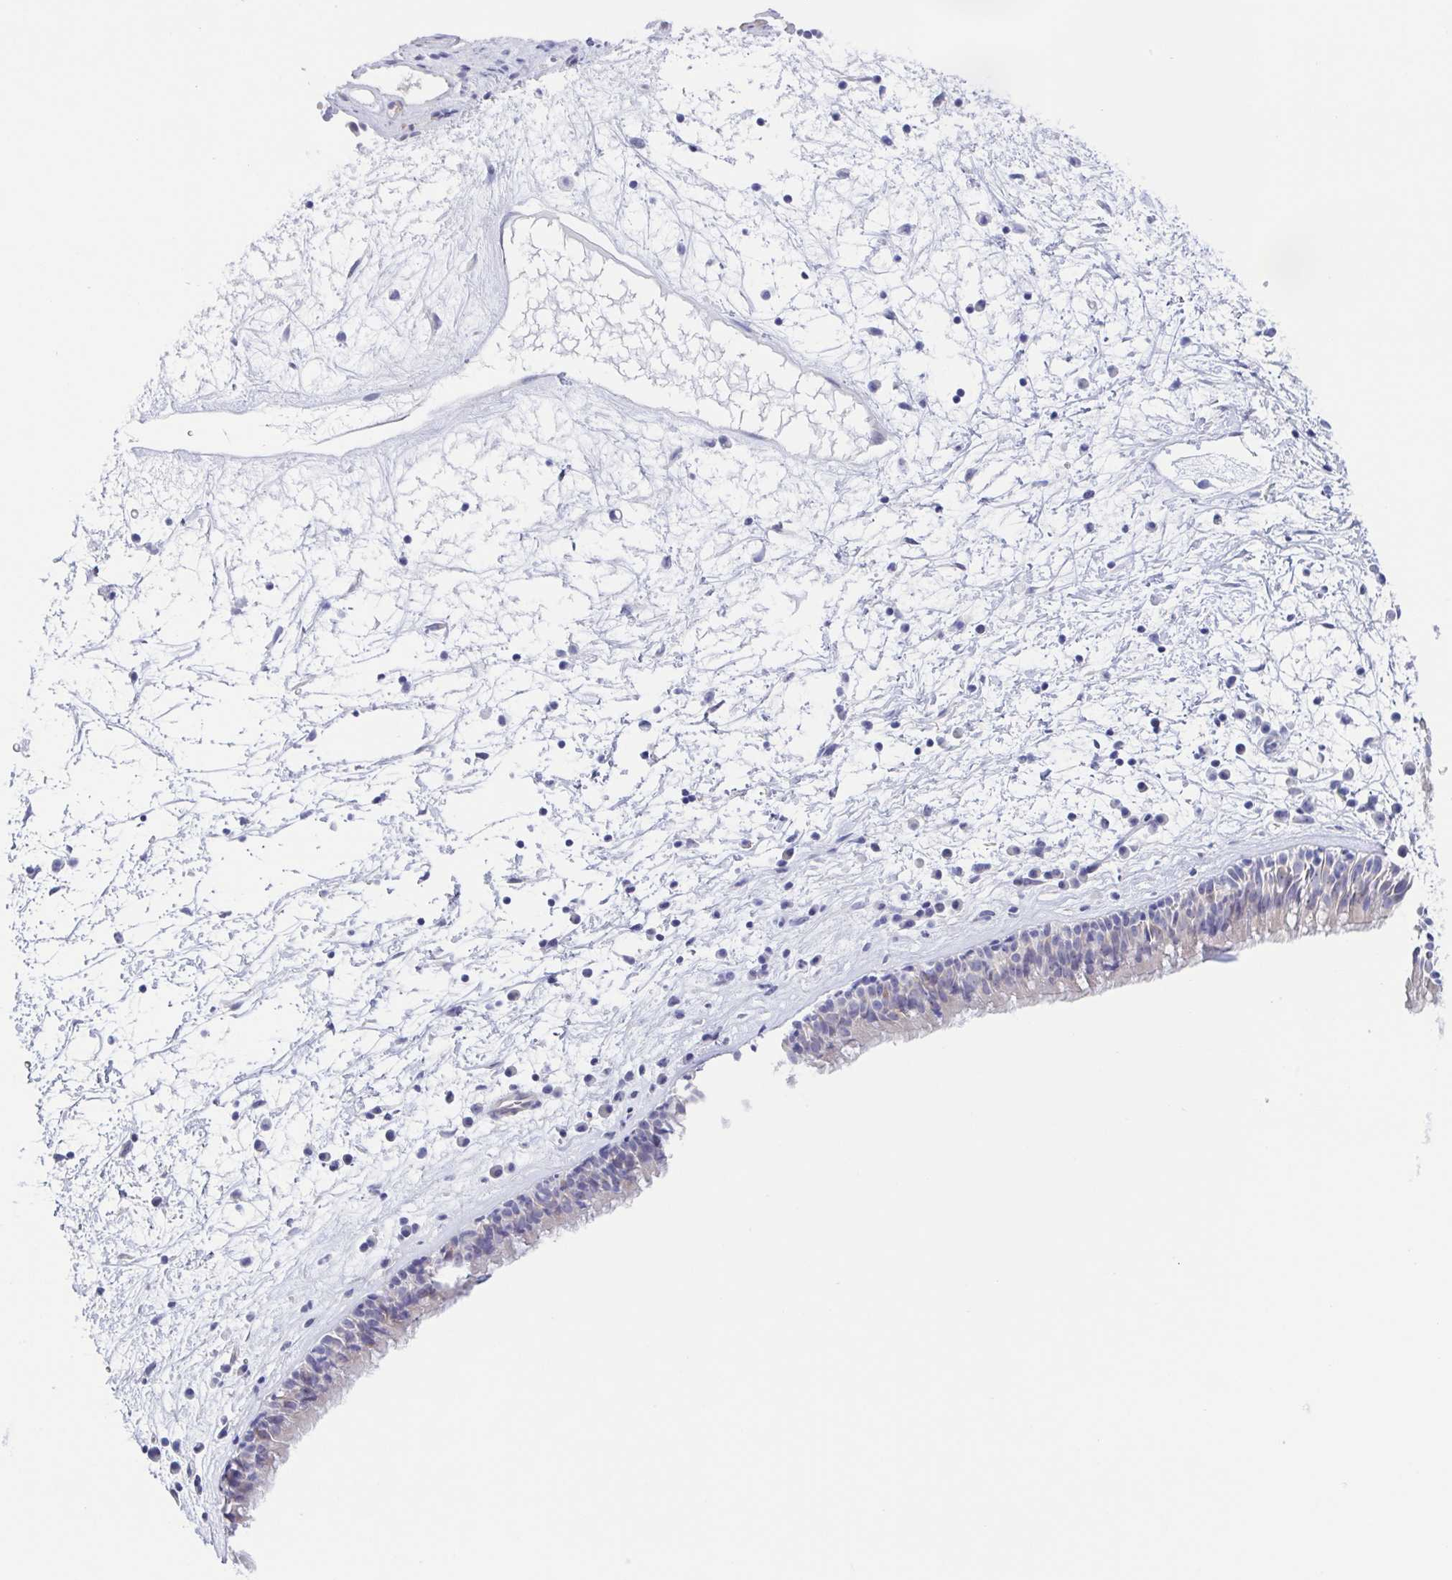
{"staining": {"intensity": "negative", "quantity": "none", "location": "none"}, "tissue": "nasopharynx", "cell_type": "Respiratory epithelial cells", "image_type": "normal", "snomed": [{"axis": "morphology", "description": "Normal tissue, NOS"}, {"axis": "topography", "description": "Nasopharynx"}], "caption": "DAB (3,3'-diaminobenzidine) immunohistochemical staining of unremarkable nasopharynx demonstrates no significant positivity in respiratory epithelial cells. (DAB (3,3'-diaminobenzidine) immunohistochemistry (IHC) with hematoxylin counter stain).", "gene": "MUCL3", "patient": {"sex": "male", "age": 24}}